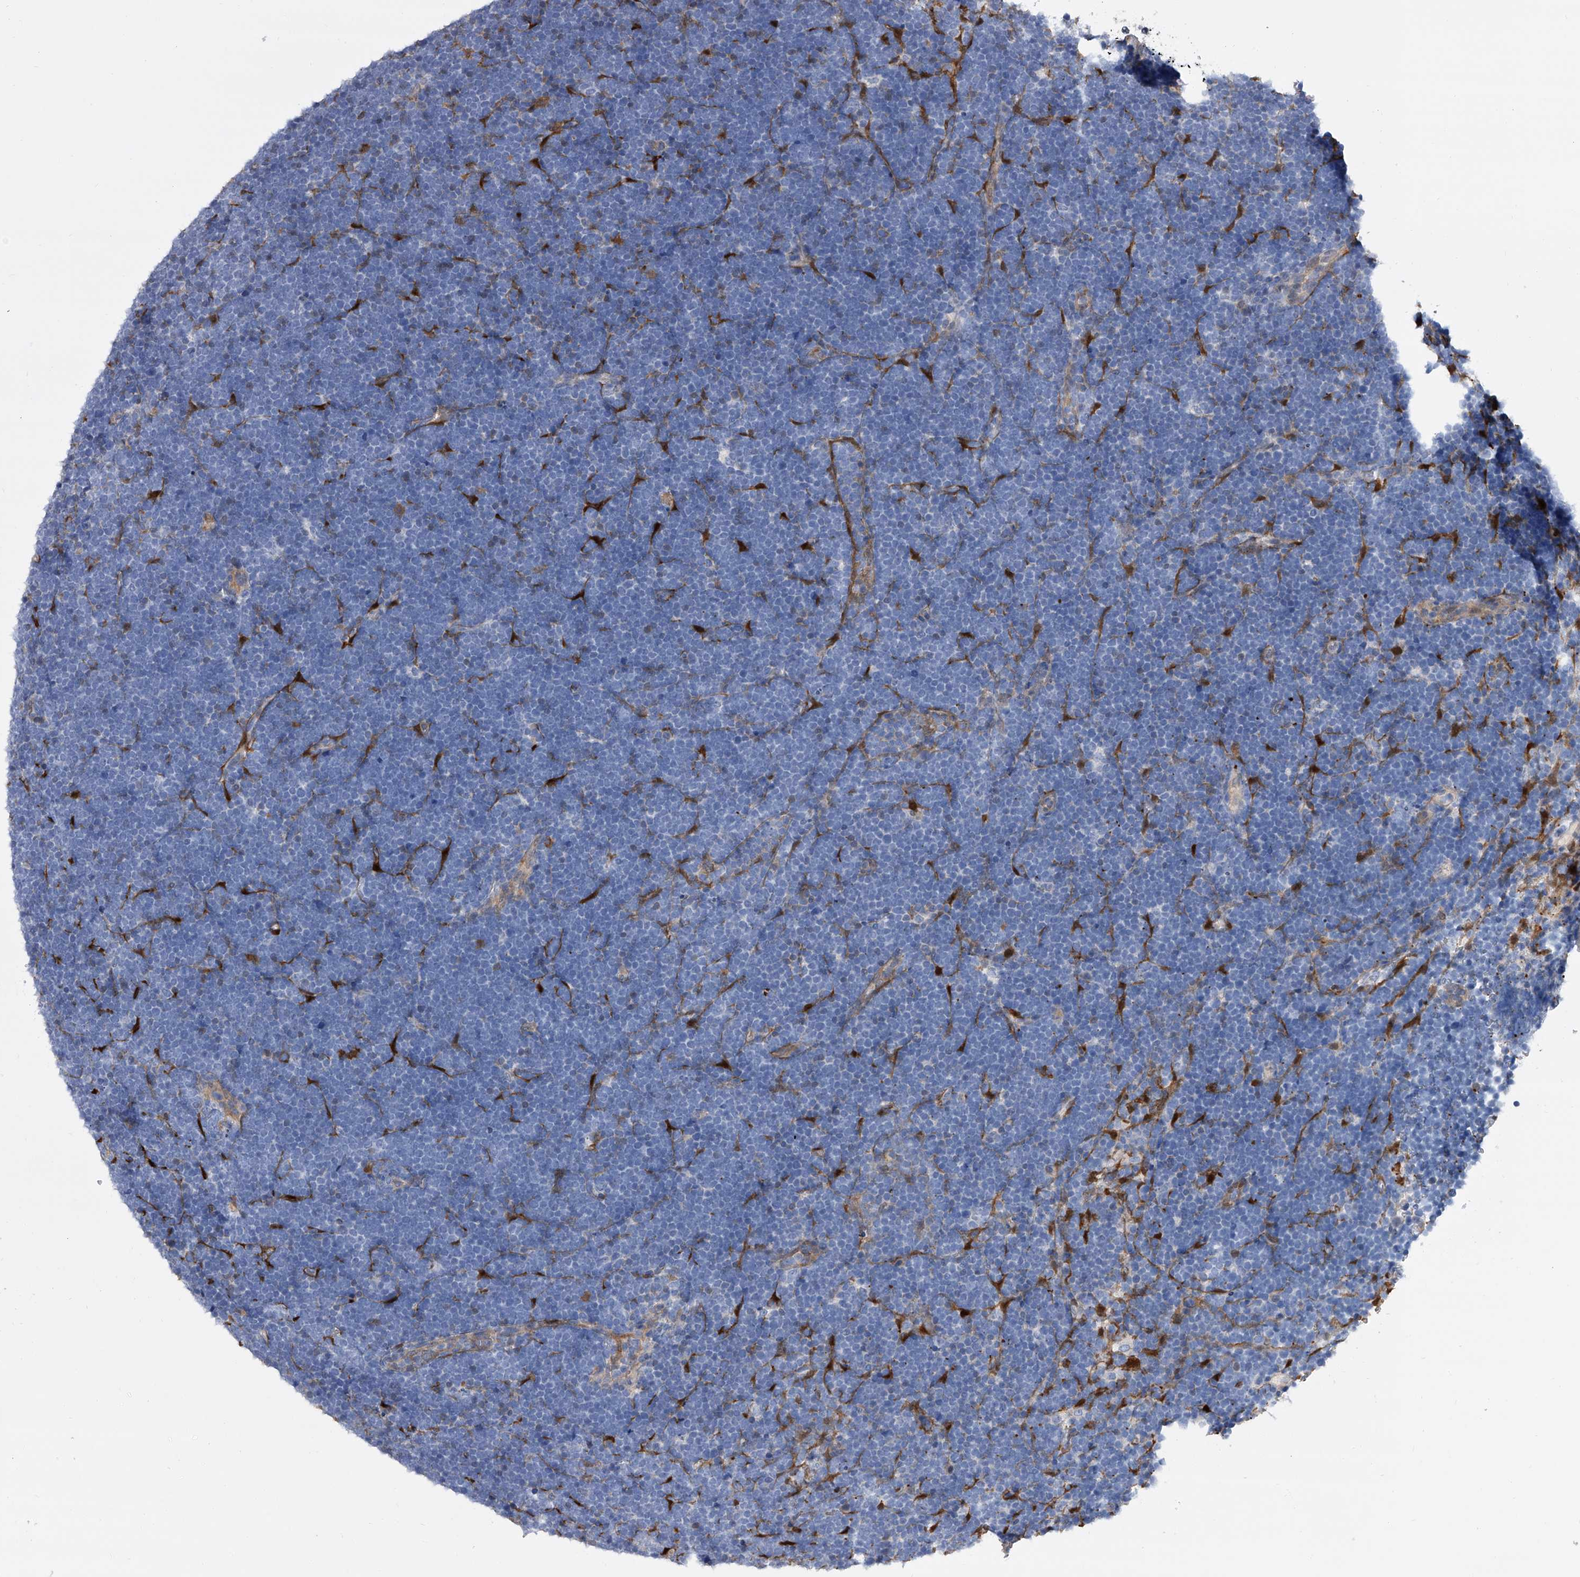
{"staining": {"intensity": "negative", "quantity": "none", "location": "none"}, "tissue": "lymphoma", "cell_type": "Tumor cells", "image_type": "cancer", "snomed": [{"axis": "morphology", "description": "Malignant lymphoma, non-Hodgkin's type, High grade"}, {"axis": "topography", "description": "Lymph node"}], "caption": "Lymphoma was stained to show a protein in brown. There is no significant expression in tumor cells.", "gene": "SERPINB9", "patient": {"sex": "male", "age": 13}}